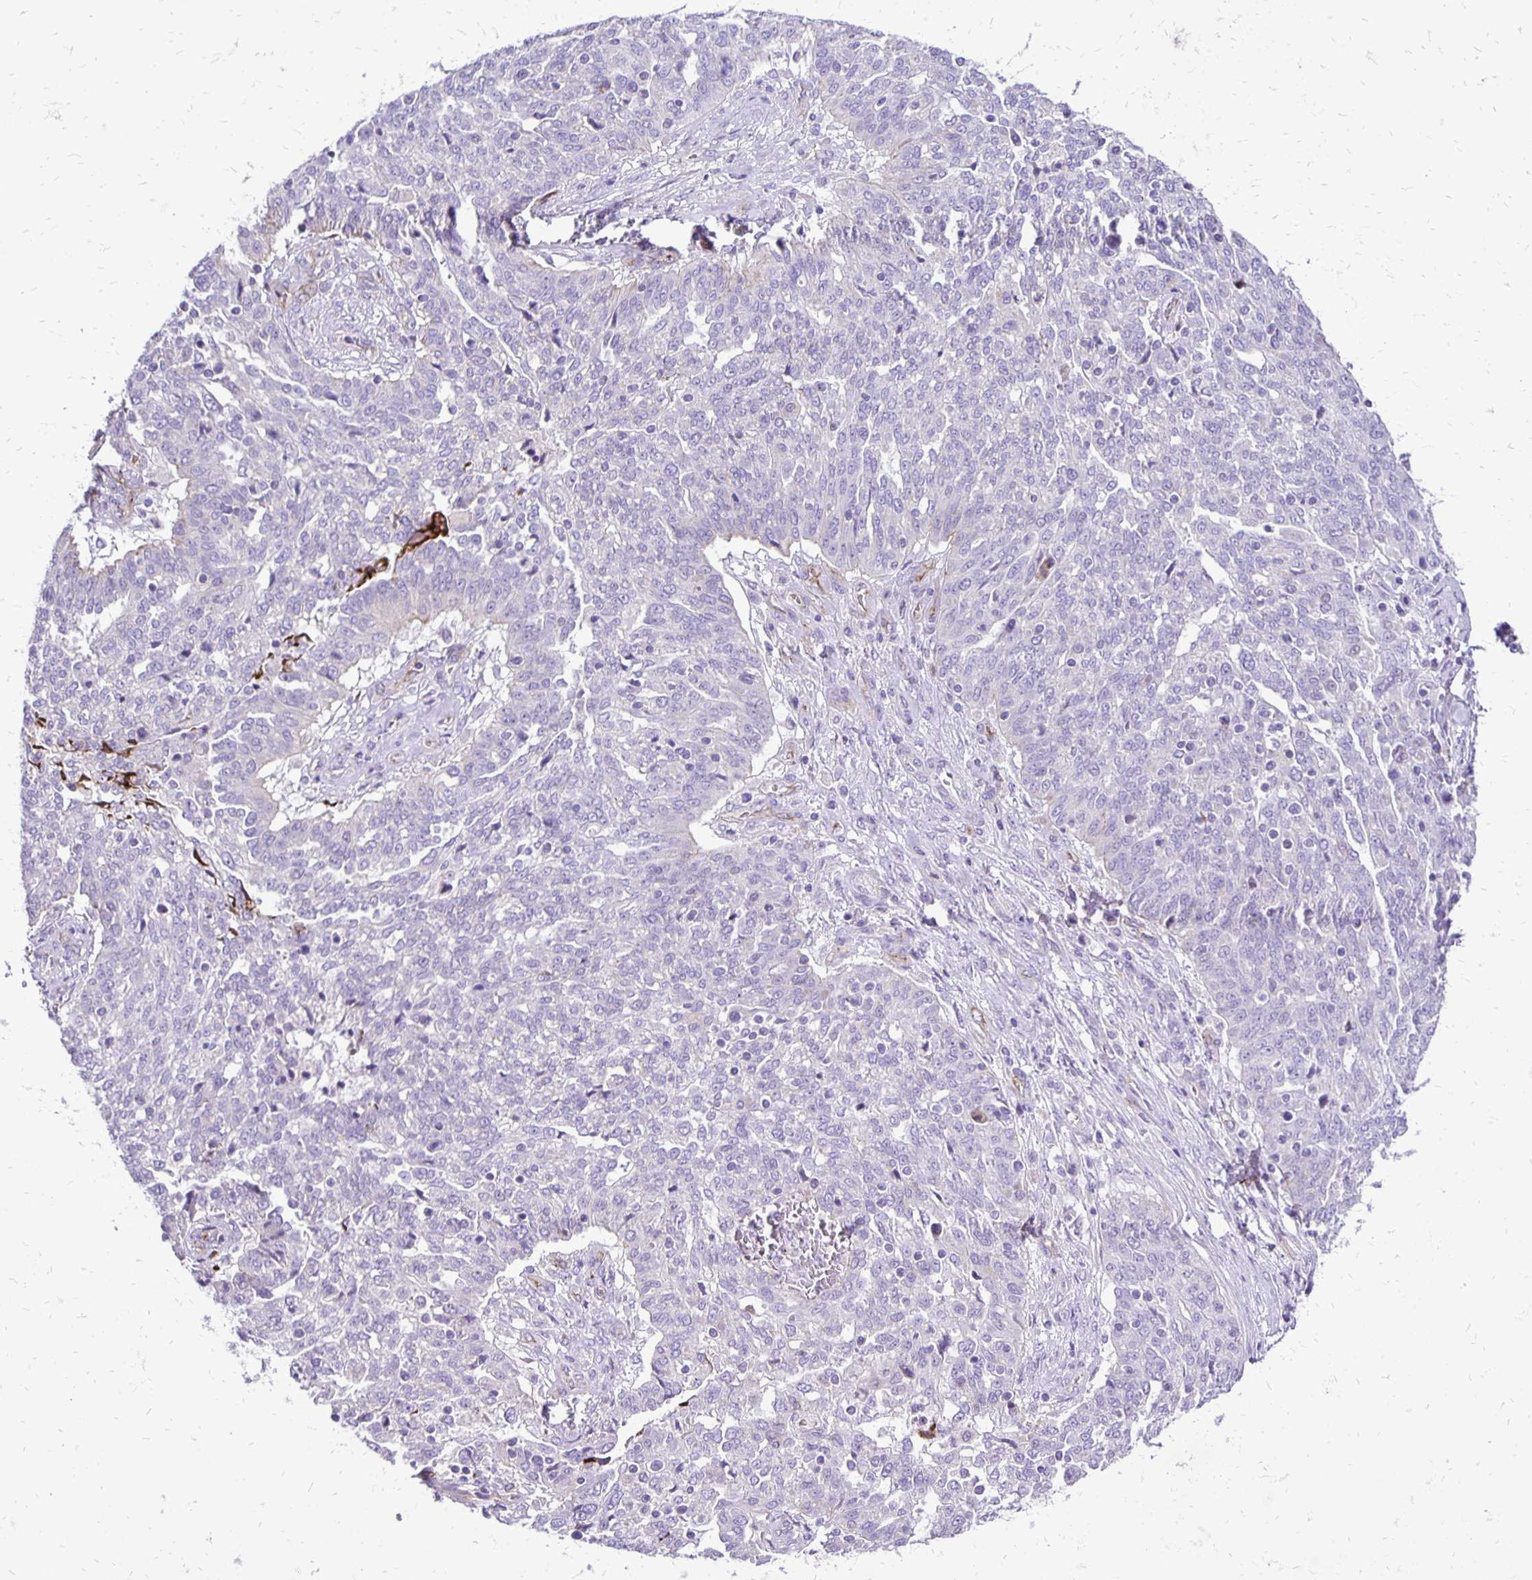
{"staining": {"intensity": "negative", "quantity": "none", "location": "none"}, "tissue": "ovarian cancer", "cell_type": "Tumor cells", "image_type": "cancer", "snomed": [{"axis": "morphology", "description": "Cystadenocarcinoma, serous, NOS"}, {"axis": "topography", "description": "Ovary"}], "caption": "DAB immunohistochemical staining of human ovarian cancer reveals no significant positivity in tumor cells. (DAB immunohistochemistry visualized using brightfield microscopy, high magnification).", "gene": "EIF5A", "patient": {"sex": "female", "age": 67}}